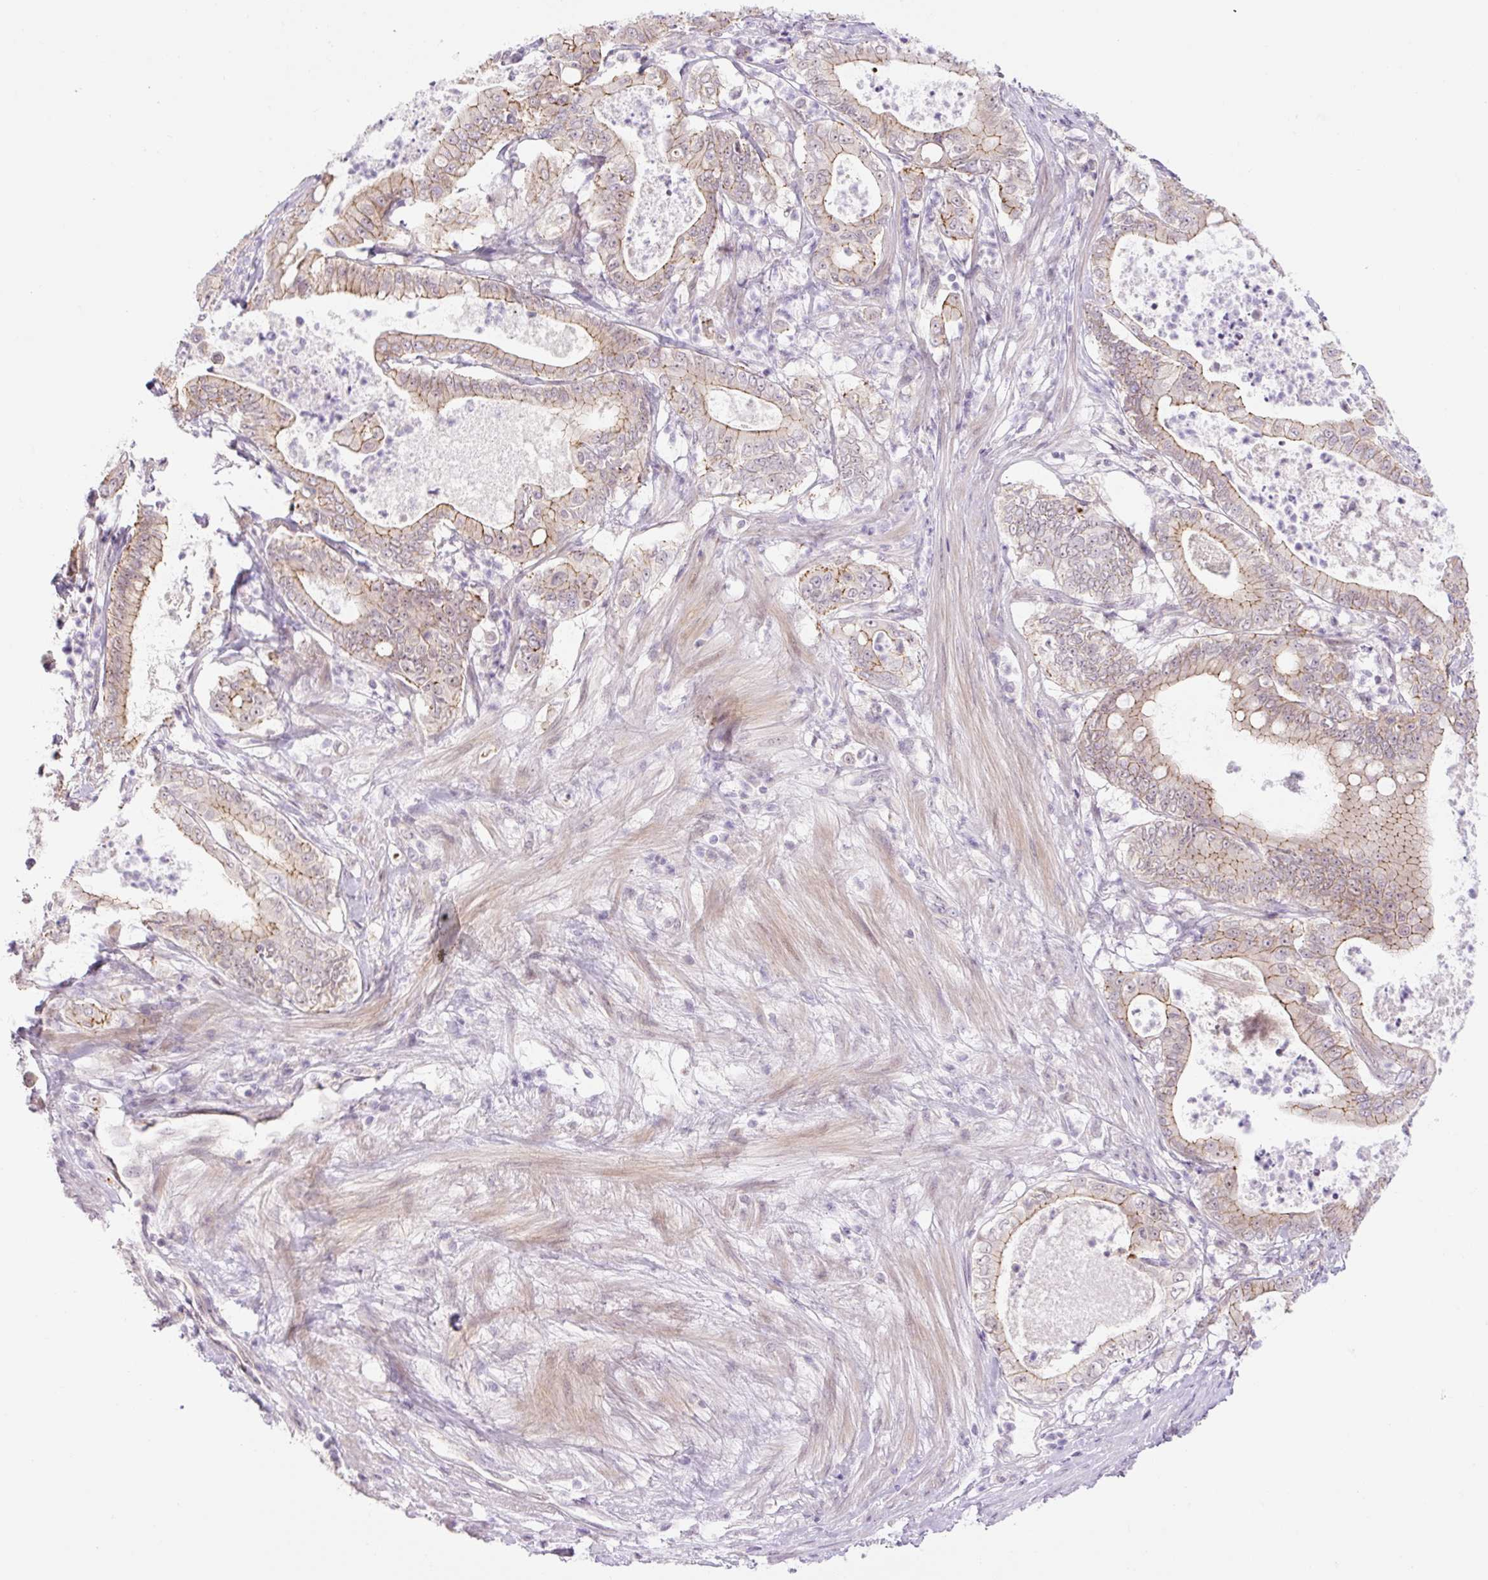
{"staining": {"intensity": "moderate", "quantity": ">75%", "location": "cytoplasmic/membranous"}, "tissue": "pancreatic cancer", "cell_type": "Tumor cells", "image_type": "cancer", "snomed": [{"axis": "morphology", "description": "Adenocarcinoma, NOS"}, {"axis": "topography", "description": "Pancreas"}], "caption": "Moderate cytoplasmic/membranous protein staining is identified in about >75% of tumor cells in pancreatic cancer (adenocarcinoma). The protein is stained brown, and the nuclei are stained in blue (DAB (3,3'-diaminobenzidine) IHC with brightfield microscopy, high magnification).", "gene": "ICE1", "patient": {"sex": "male", "age": 71}}